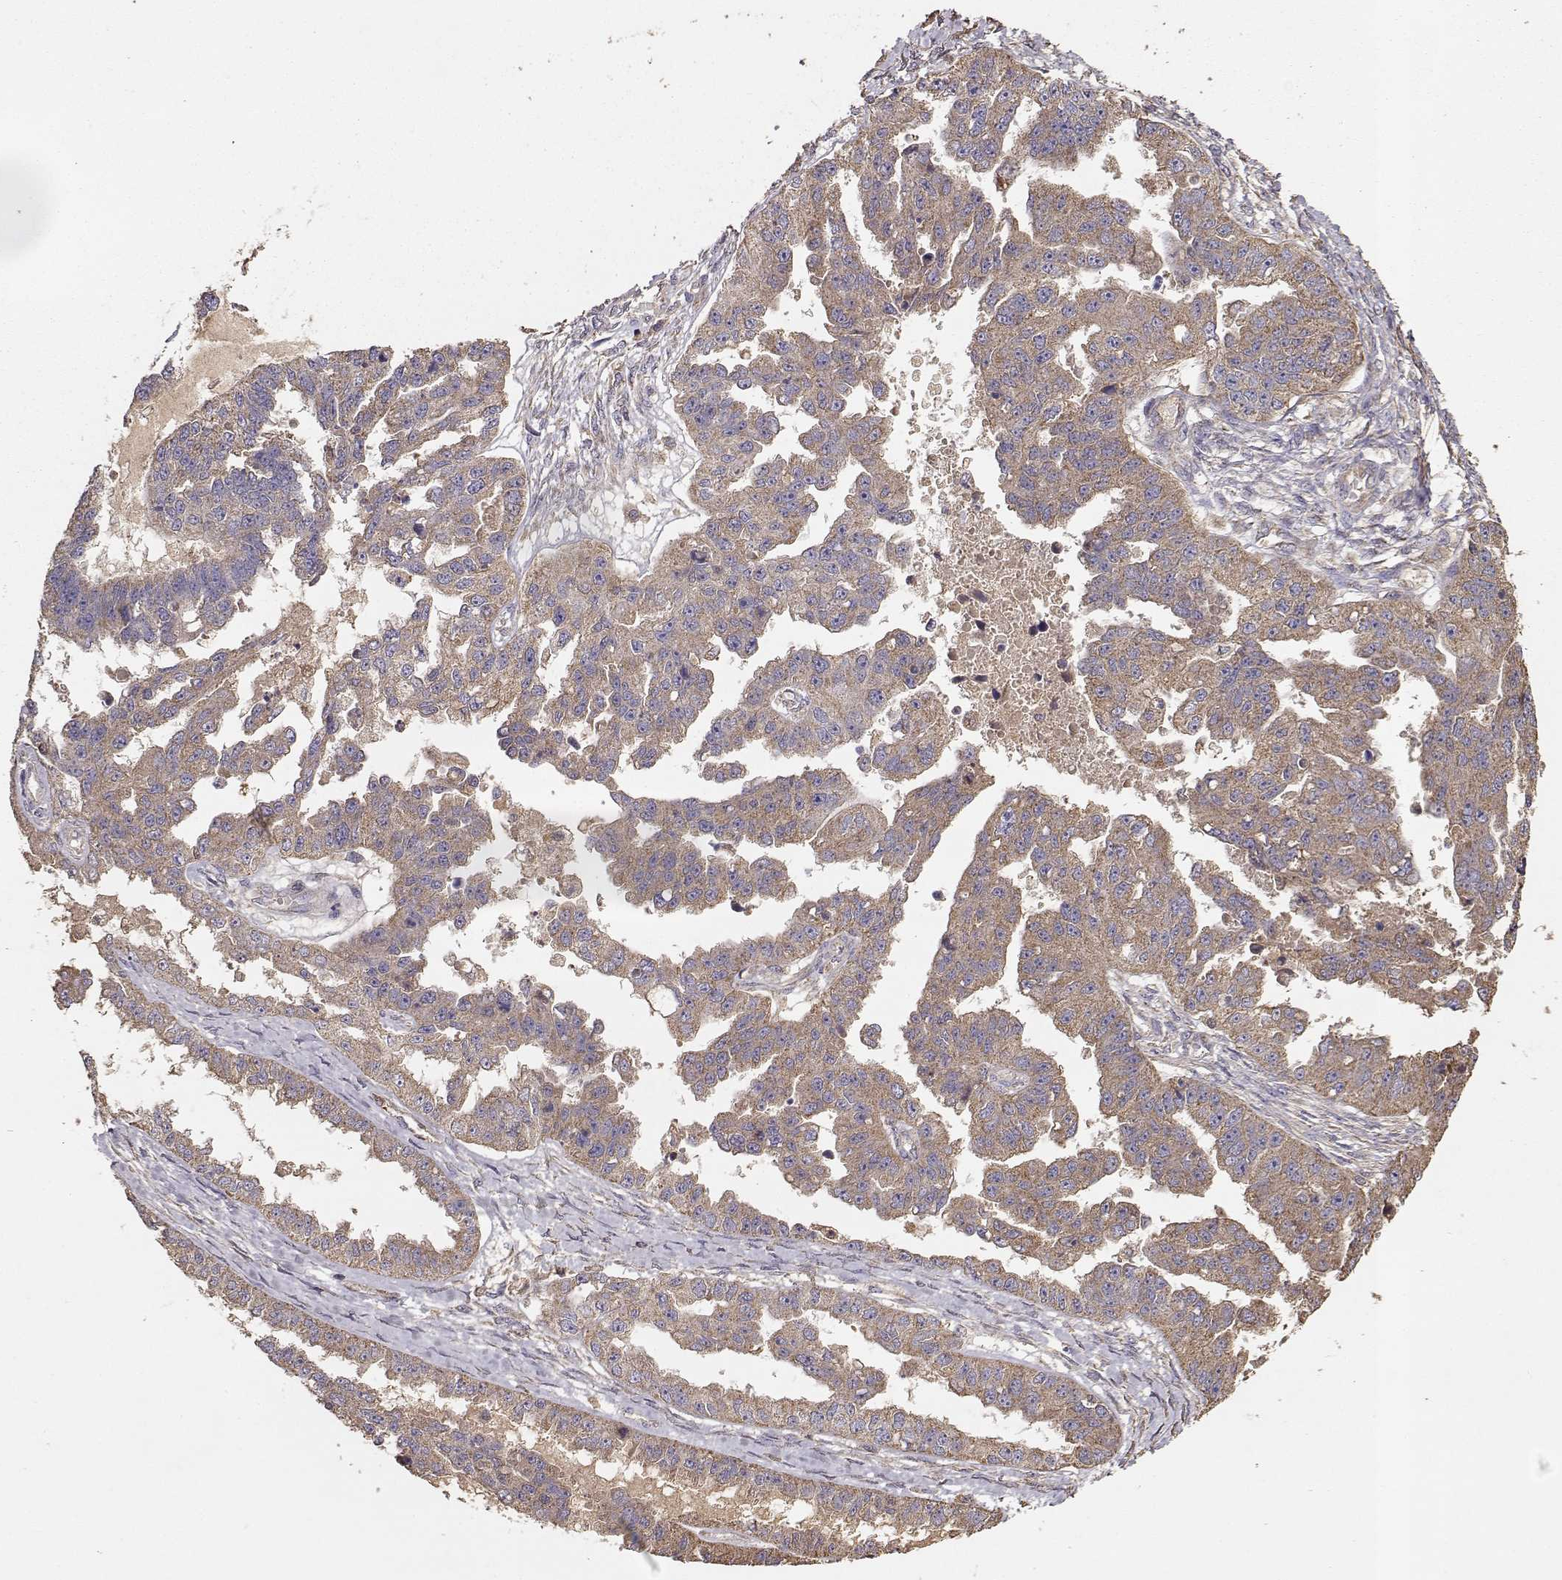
{"staining": {"intensity": "moderate", "quantity": ">75%", "location": "cytoplasmic/membranous"}, "tissue": "ovarian cancer", "cell_type": "Tumor cells", "image_type": "cancer", "snomed": [{"axis": "morphology", "description": "Cystadenocarcinoma, serous, NOS"}, {"axis": "topography", "description": "Ovary"}], "caption": "Protein expression analysis of human ovarian cancer reveals moderate cytoplasmic/membranous staining in approximately >75% of tumor cells. (DAB = brown stain, brightfield microscopy at high magnification).", "gene": "TARS3", "patient": {"sex": "female", "age": 58}}